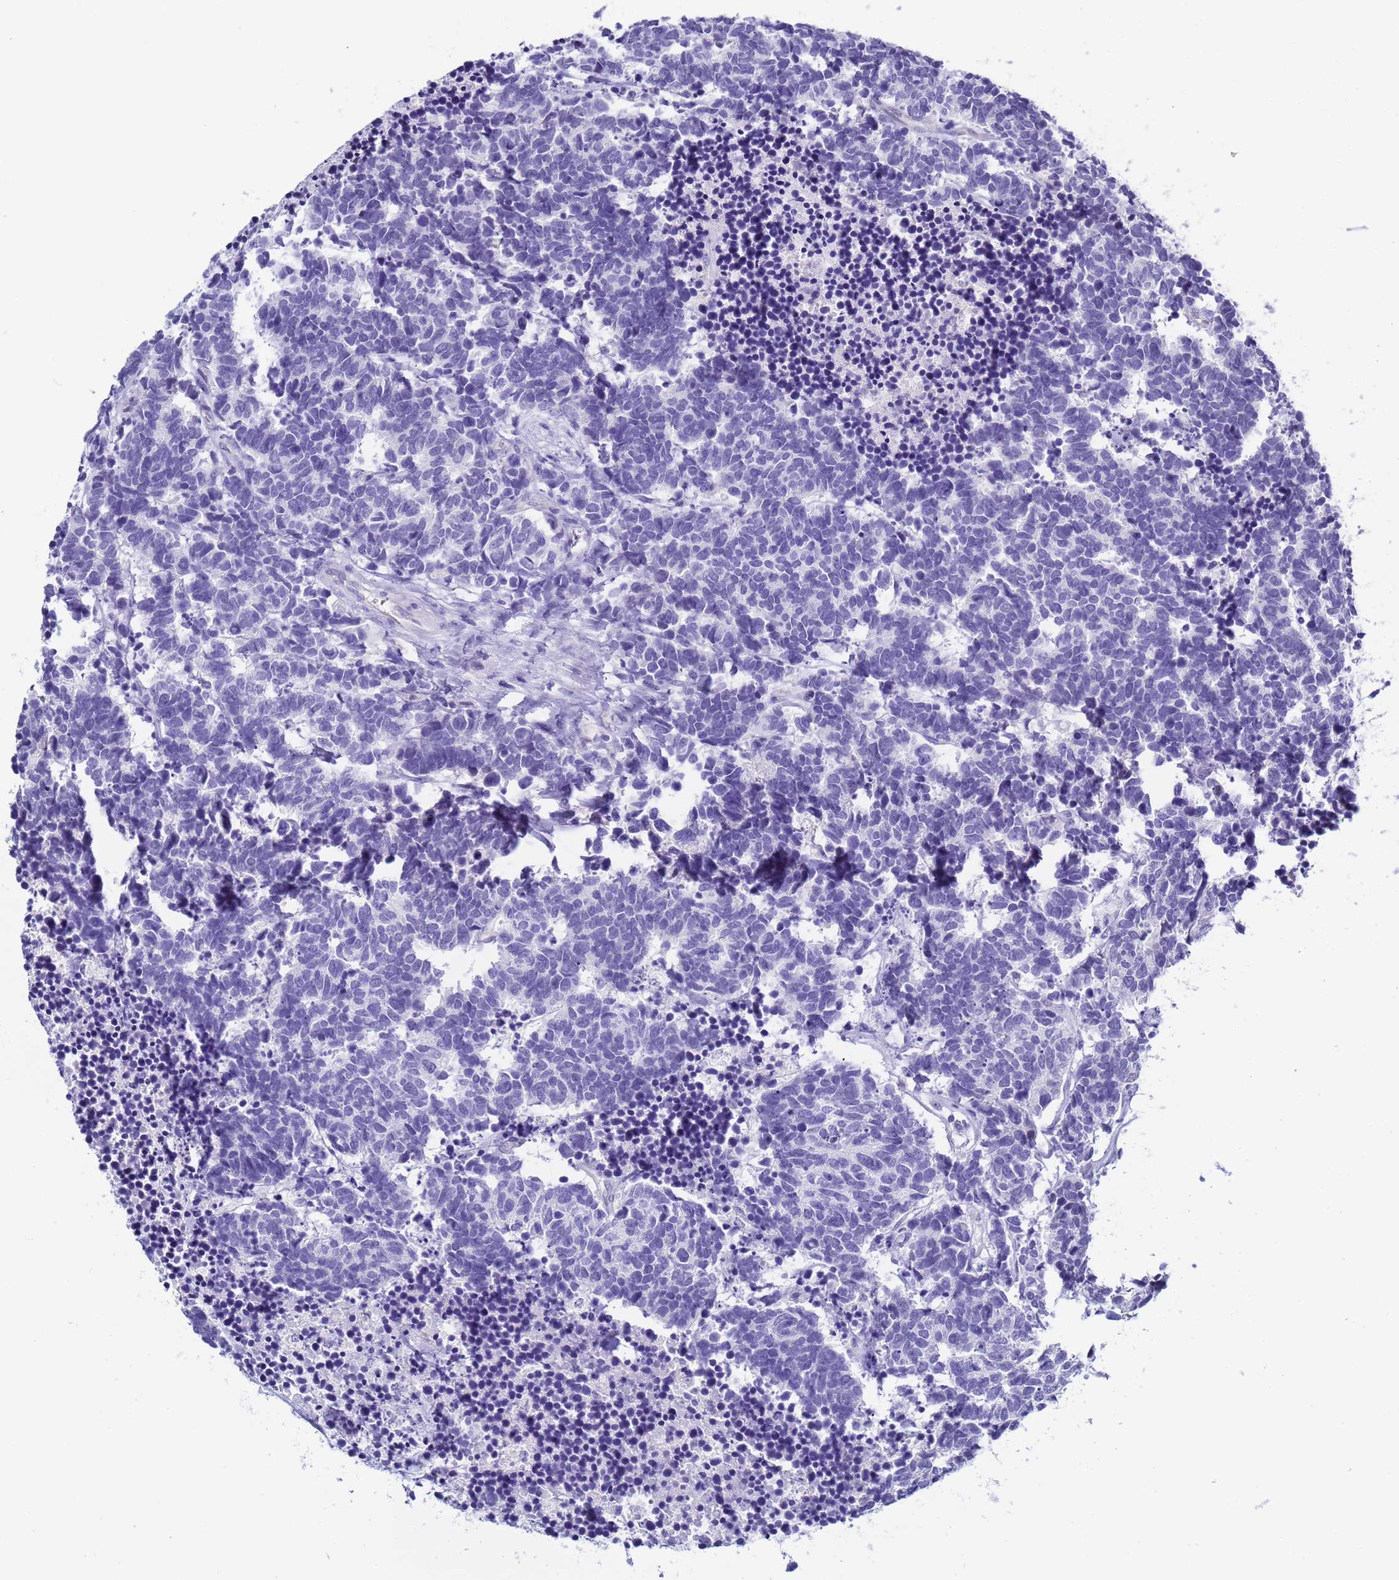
{"staining": {"intensity": "negative", "quantity": "none", "location": "none"}, "tissue": "carcinoid", "cell_type": "Tumor cells", "image_type": "cancer", "snomed": [{"axis": "morphology", "description": "Carcinoma, NOS"}, {"axis": "morphology", "description": "Carcinoid, malignant, NOS"}, {"axis": "topography", "description": "Urinary bladder"}], "caption": "This photomicrograph is of carcinoid (malignant) stained with IHC to label a protein in brown with the nuclei are counter-stained blue. There is no expression in tumor cells.", "gene": "CTRC", "patient": {"sex": "male", "age": 57}}